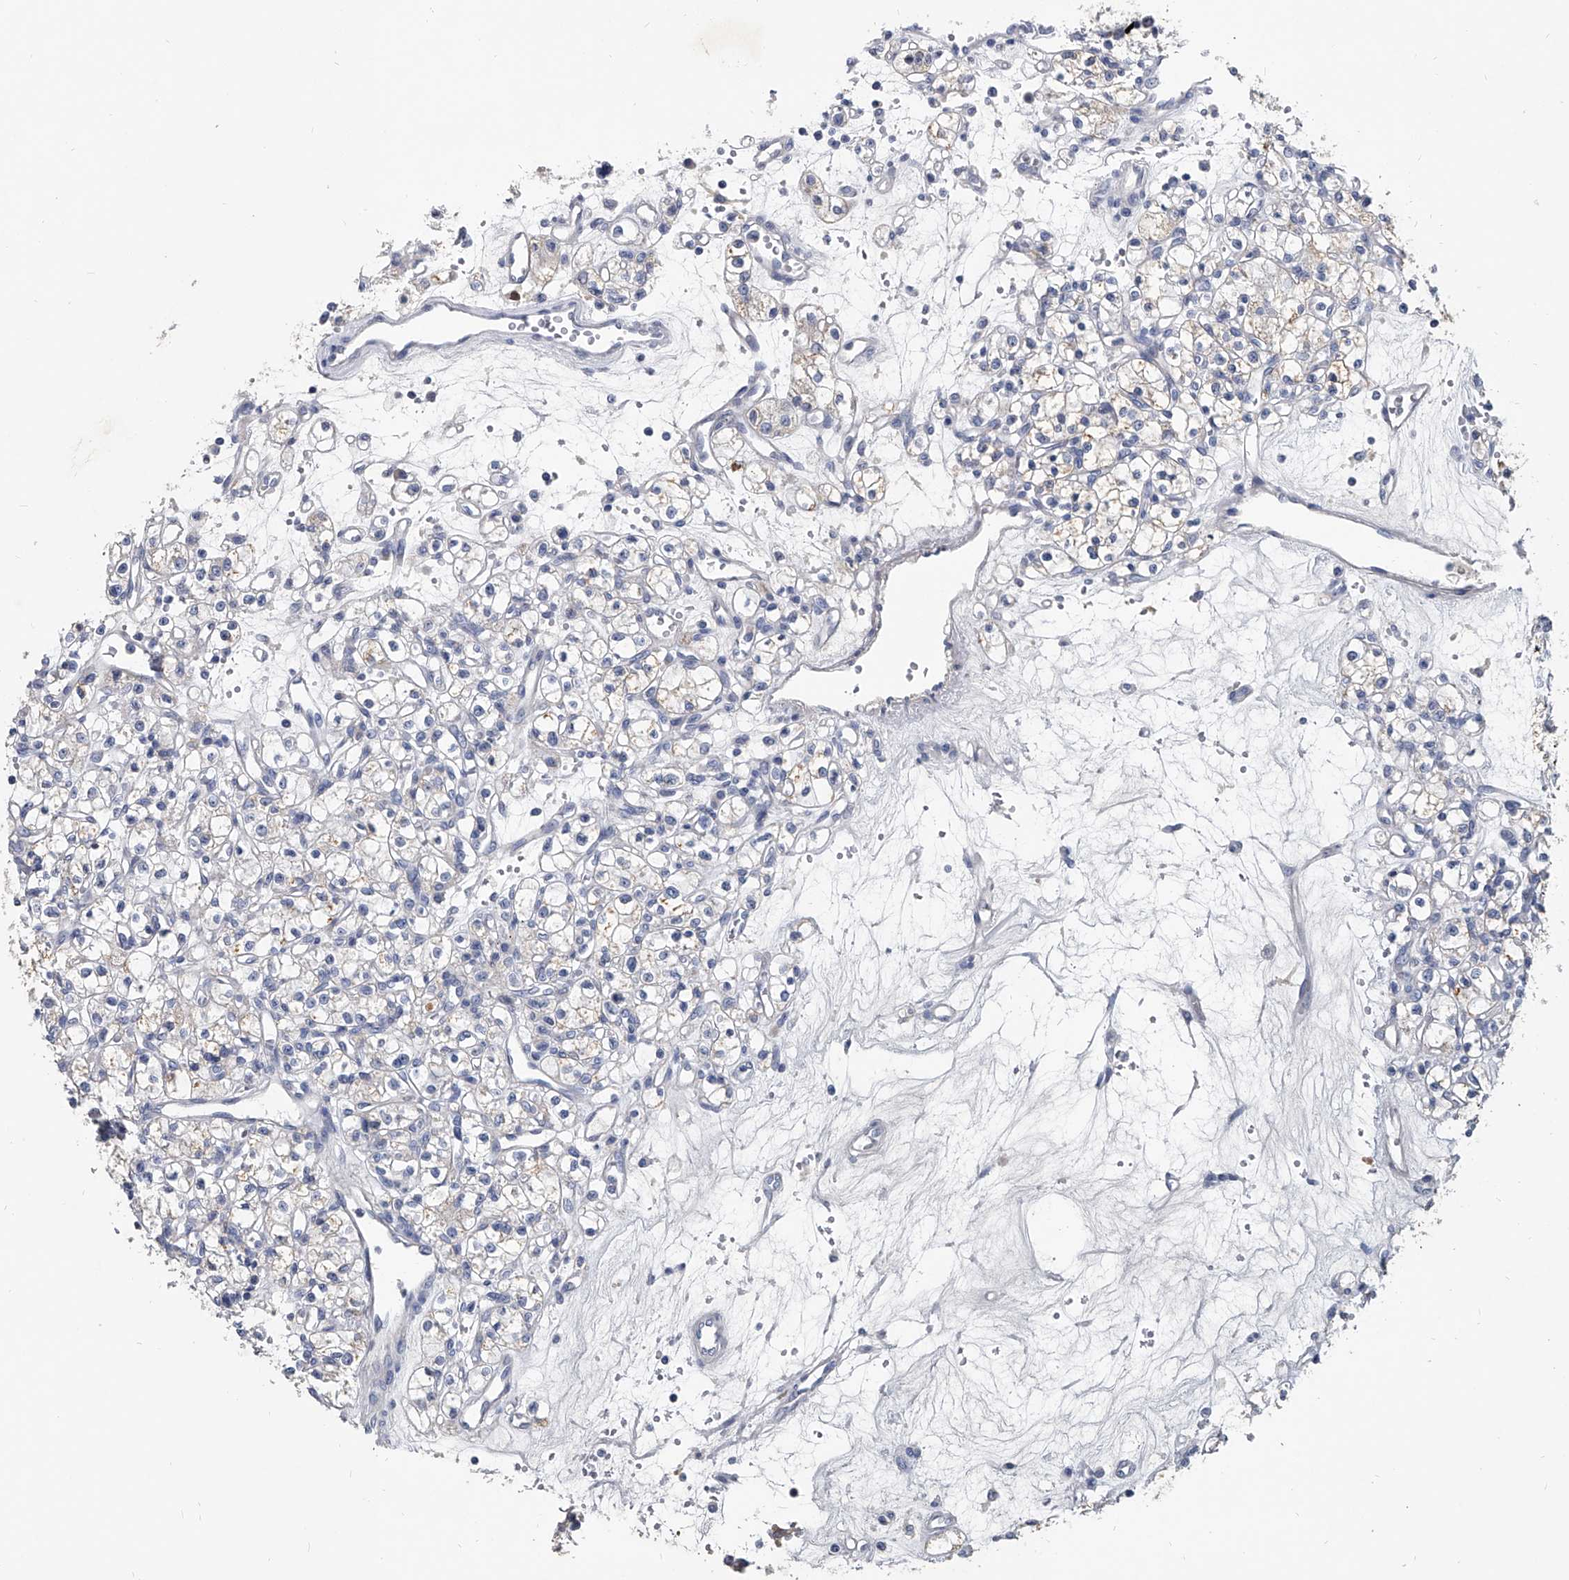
{"staining": {"intensity": "negative", "quantity": "none", "location": "none"}, "tissue": "renal cancer", "cell_type": "Tumor cells", "image_type": "cancer", "snomed": [{"axis": "morphology", "description": "Adenocarcinoma, NOS"}, {"axis": "topography", "description": "Kidney"}], "caption": "The micrograph demonstrates no staining of tumor cells in renal adenocarcinoma.", "gene": "SPP1", "patient": {"sex": "female", "age": 59}}